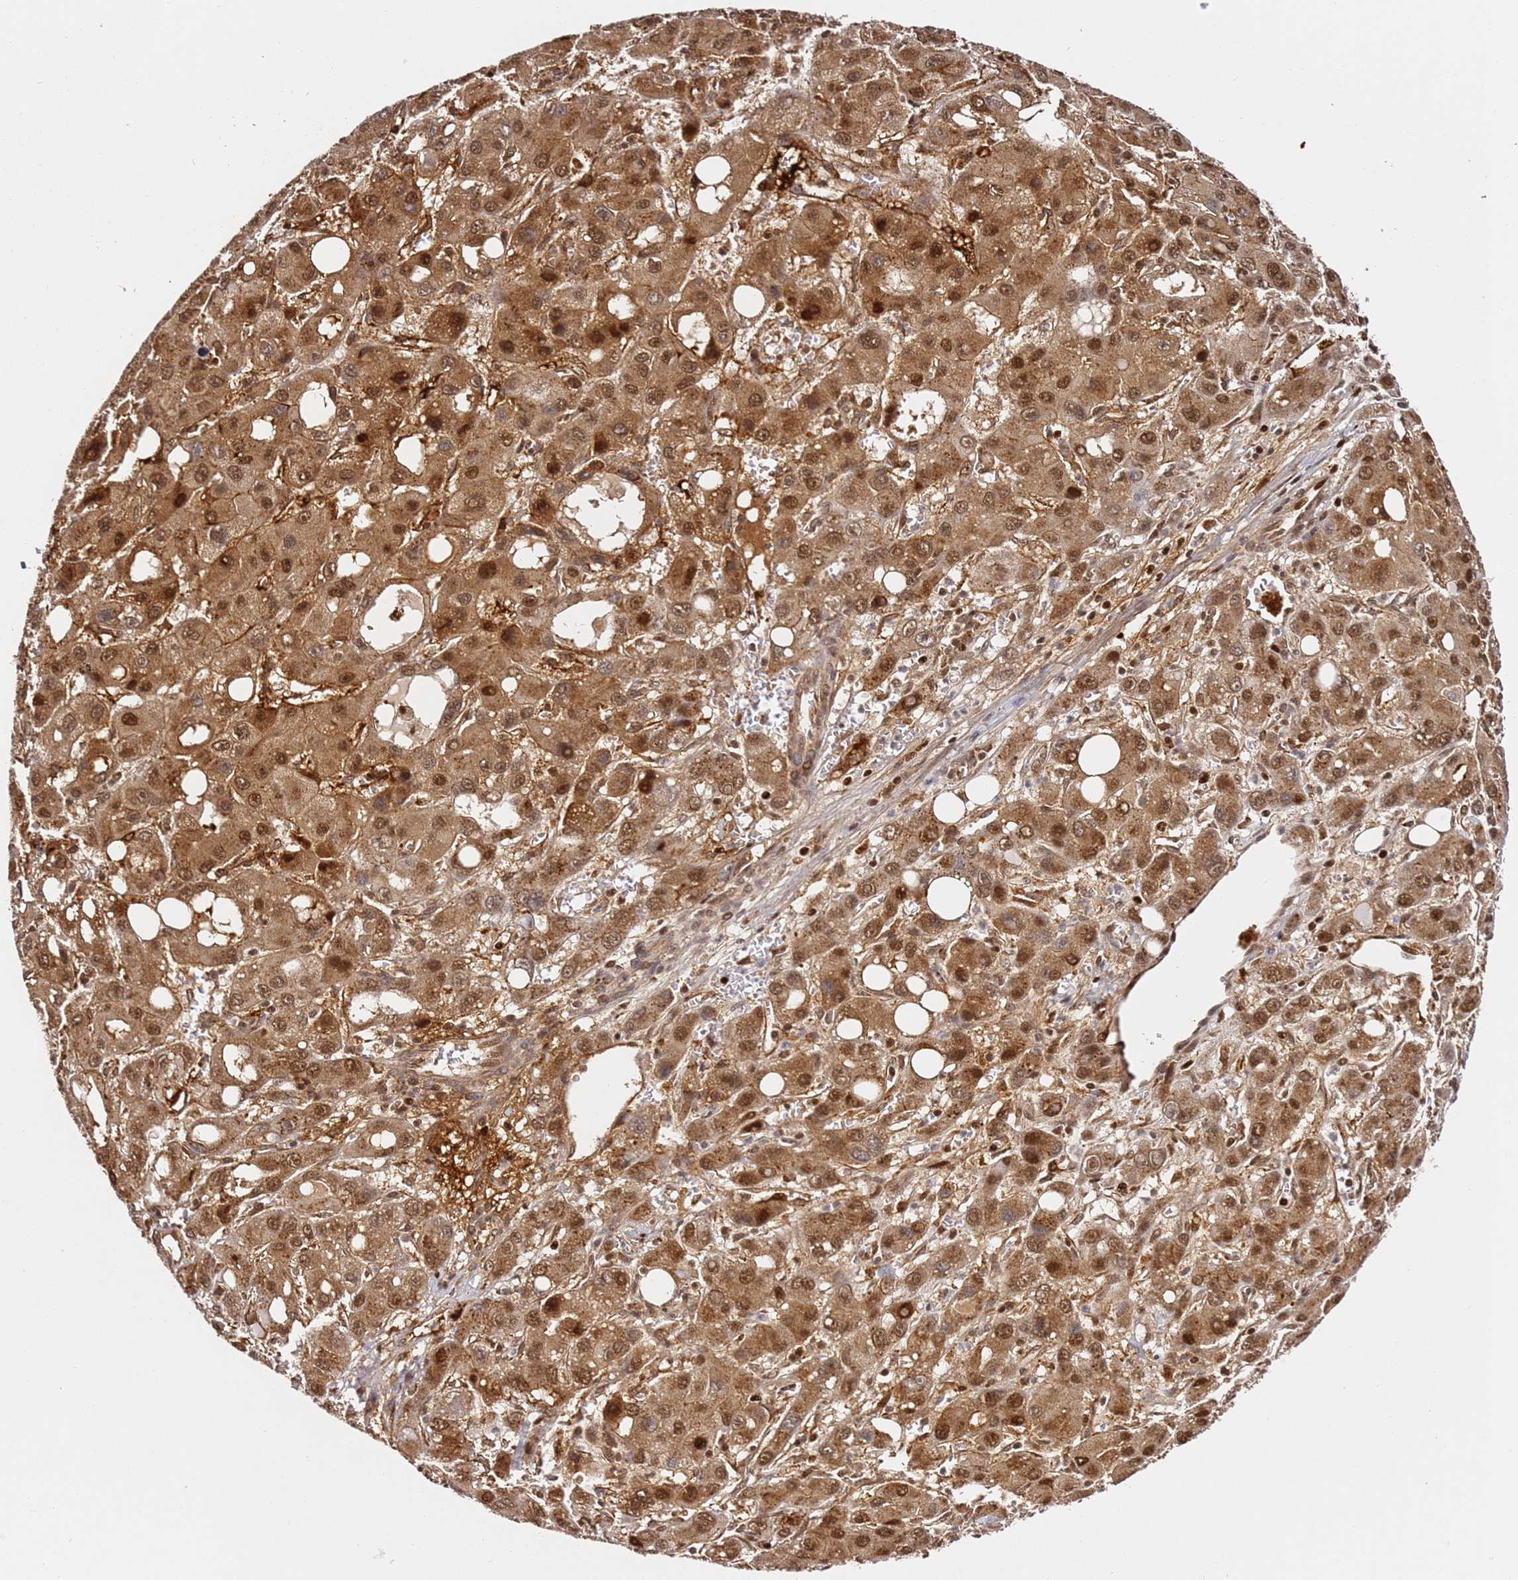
{"staining": {"intensity": "strong", "quantity": ">75%", "location": "cytoplasmic/membranous,nuclear"}, "tissue": "liver cancer", "cell_type": "Tumor cells", "image_type": "cancer", "snomed": [{"axis": "morphology", "description": "Carcinoma, Hepatocellular, NOS"}, {"axis": "topography", "description": "Liver"}], "caption": "Approximately >75% of tumor cells in hepatocellular carcinoma (liver) reveal strong cytoplasmic/membranous and nuclear protein positivity as visualized by brown immunohistochemical staining.", "gene": "SMOX", "patient": {"sex": "male", "age": 55}}